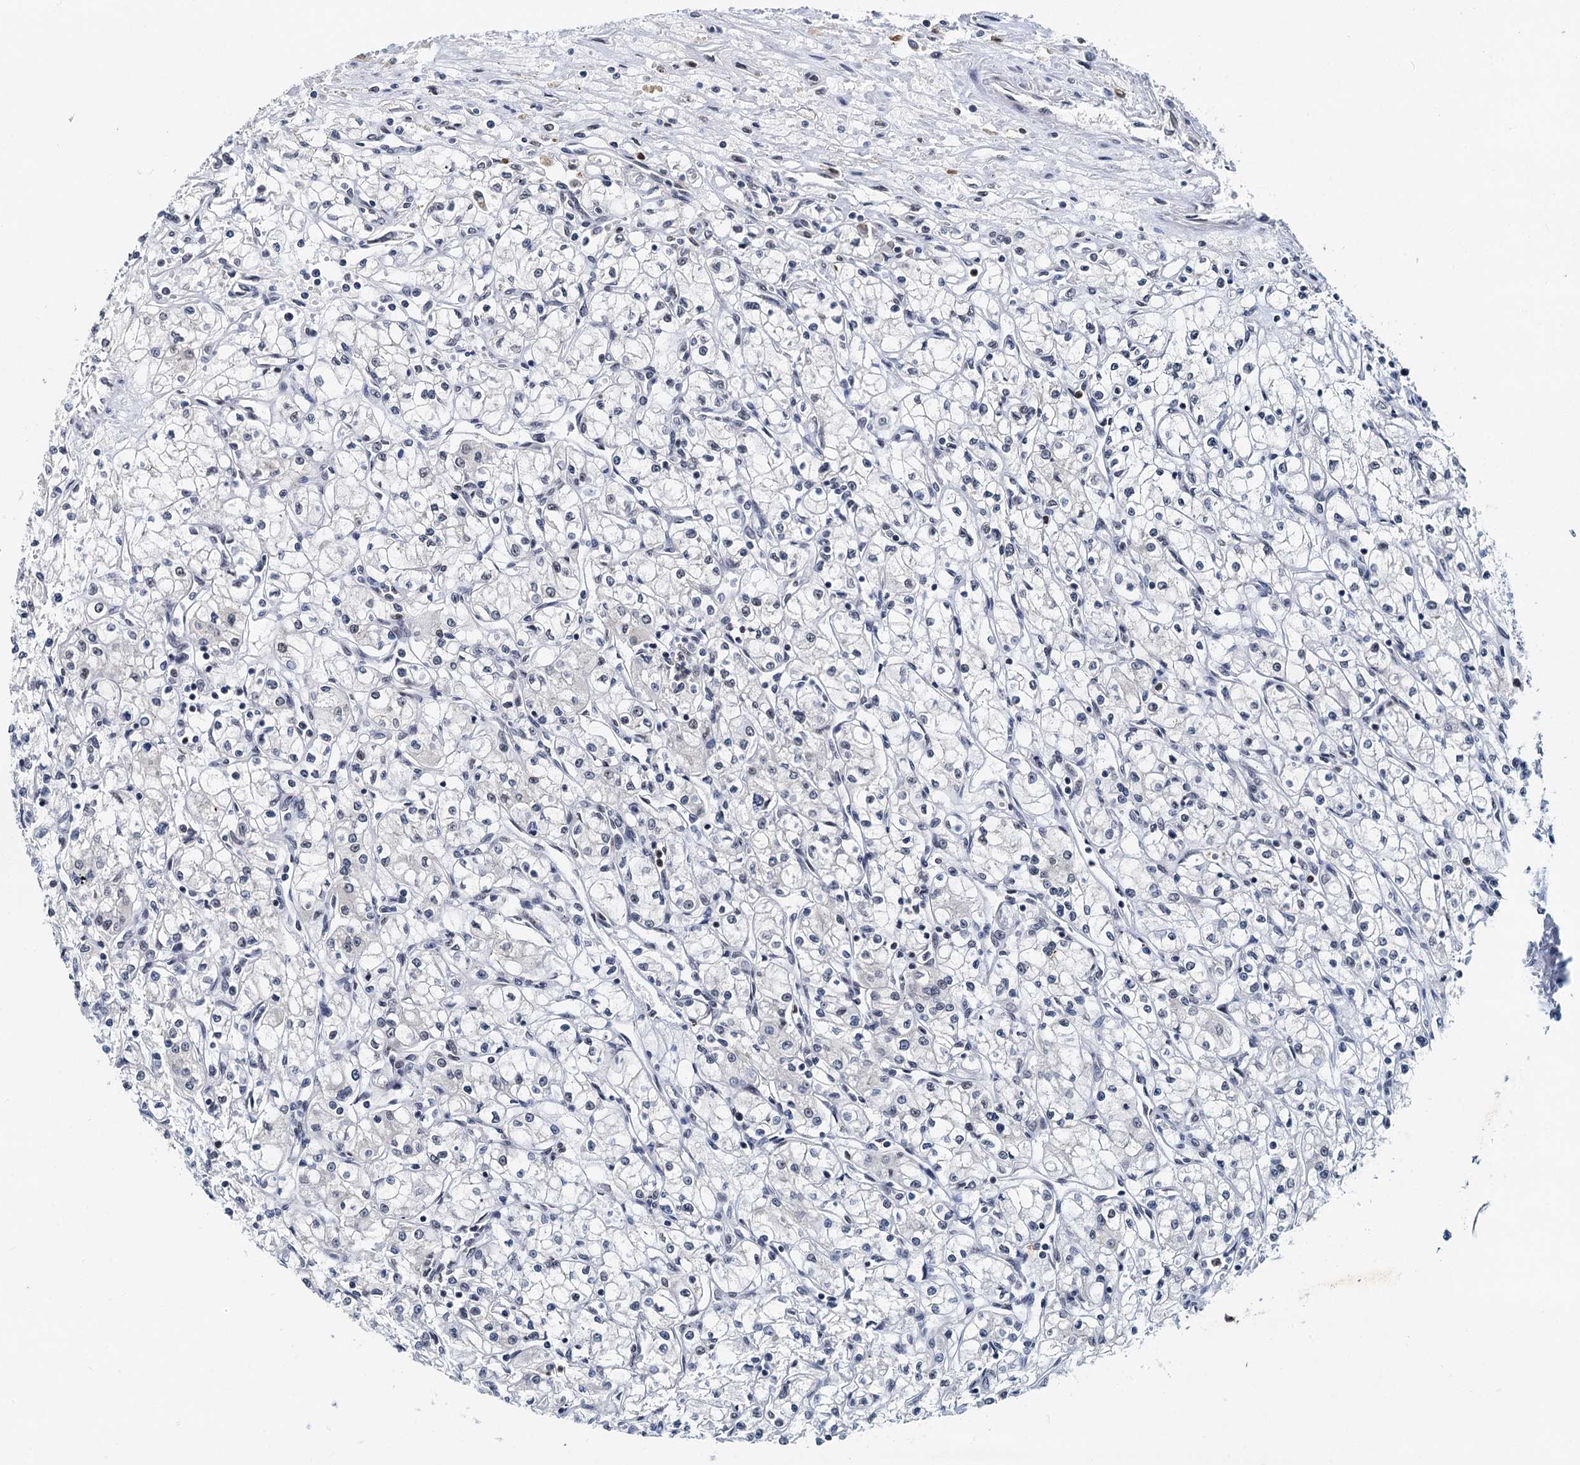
{"staining": {"intensity": "negative", "quantity": "none", "location": "none"}, "tissue": "renal cancer", "cell_type": "Tumor cells", "image_type": "cancer", "snomed": [{"axis": "morphology", "description": "Adenocarcinoma, NOS"}, {"axis": "topography", "description": "Kidney"}], "caption": "DAB immunohistochemical staining of renal cancer (adenocarcinoma) displays no significant positivity in tumor cells.", "gene": "SNRPD1", "patient": {"sex": "male", "age": 59}}